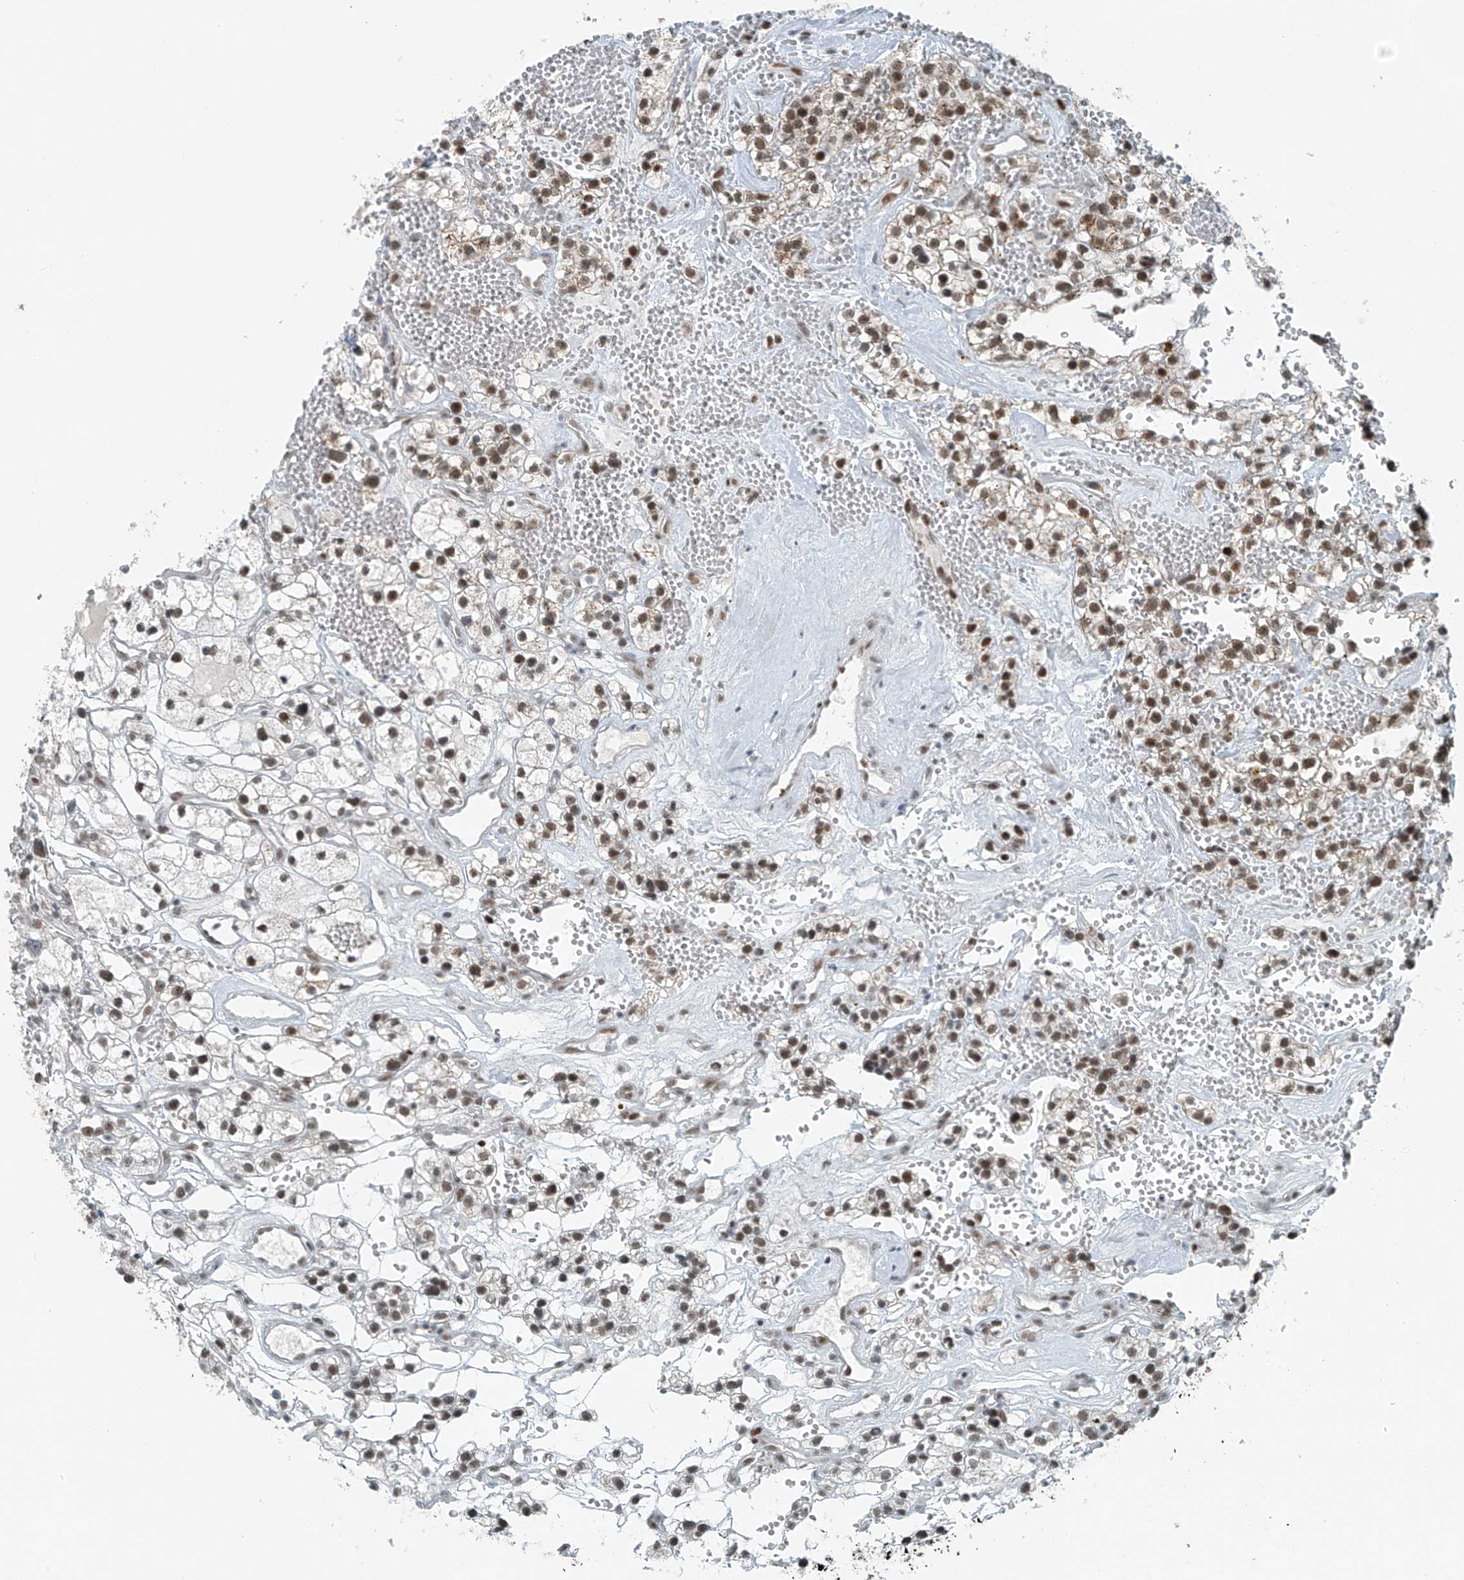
{"staining": {"intensity": "moderate", "quantity": ">75%", "location": "nuclear"}, "tissue": "renal cancer", "cell_type": "Tumor cells", "image_type": "cancer", "snomed": [{"axis": "morphology", "description": "Adenocarcinoma, NOS"}, {"axis": "topography", "description": "Kidney"}], "caption": "About >75% of tumor cells in renal cancer demonstrate moderate nuclear protein staining as visualized by brown immunohistochemical staining.", "gene": "WRNIP1", "patient": {"sex": "female", "age": 57}}